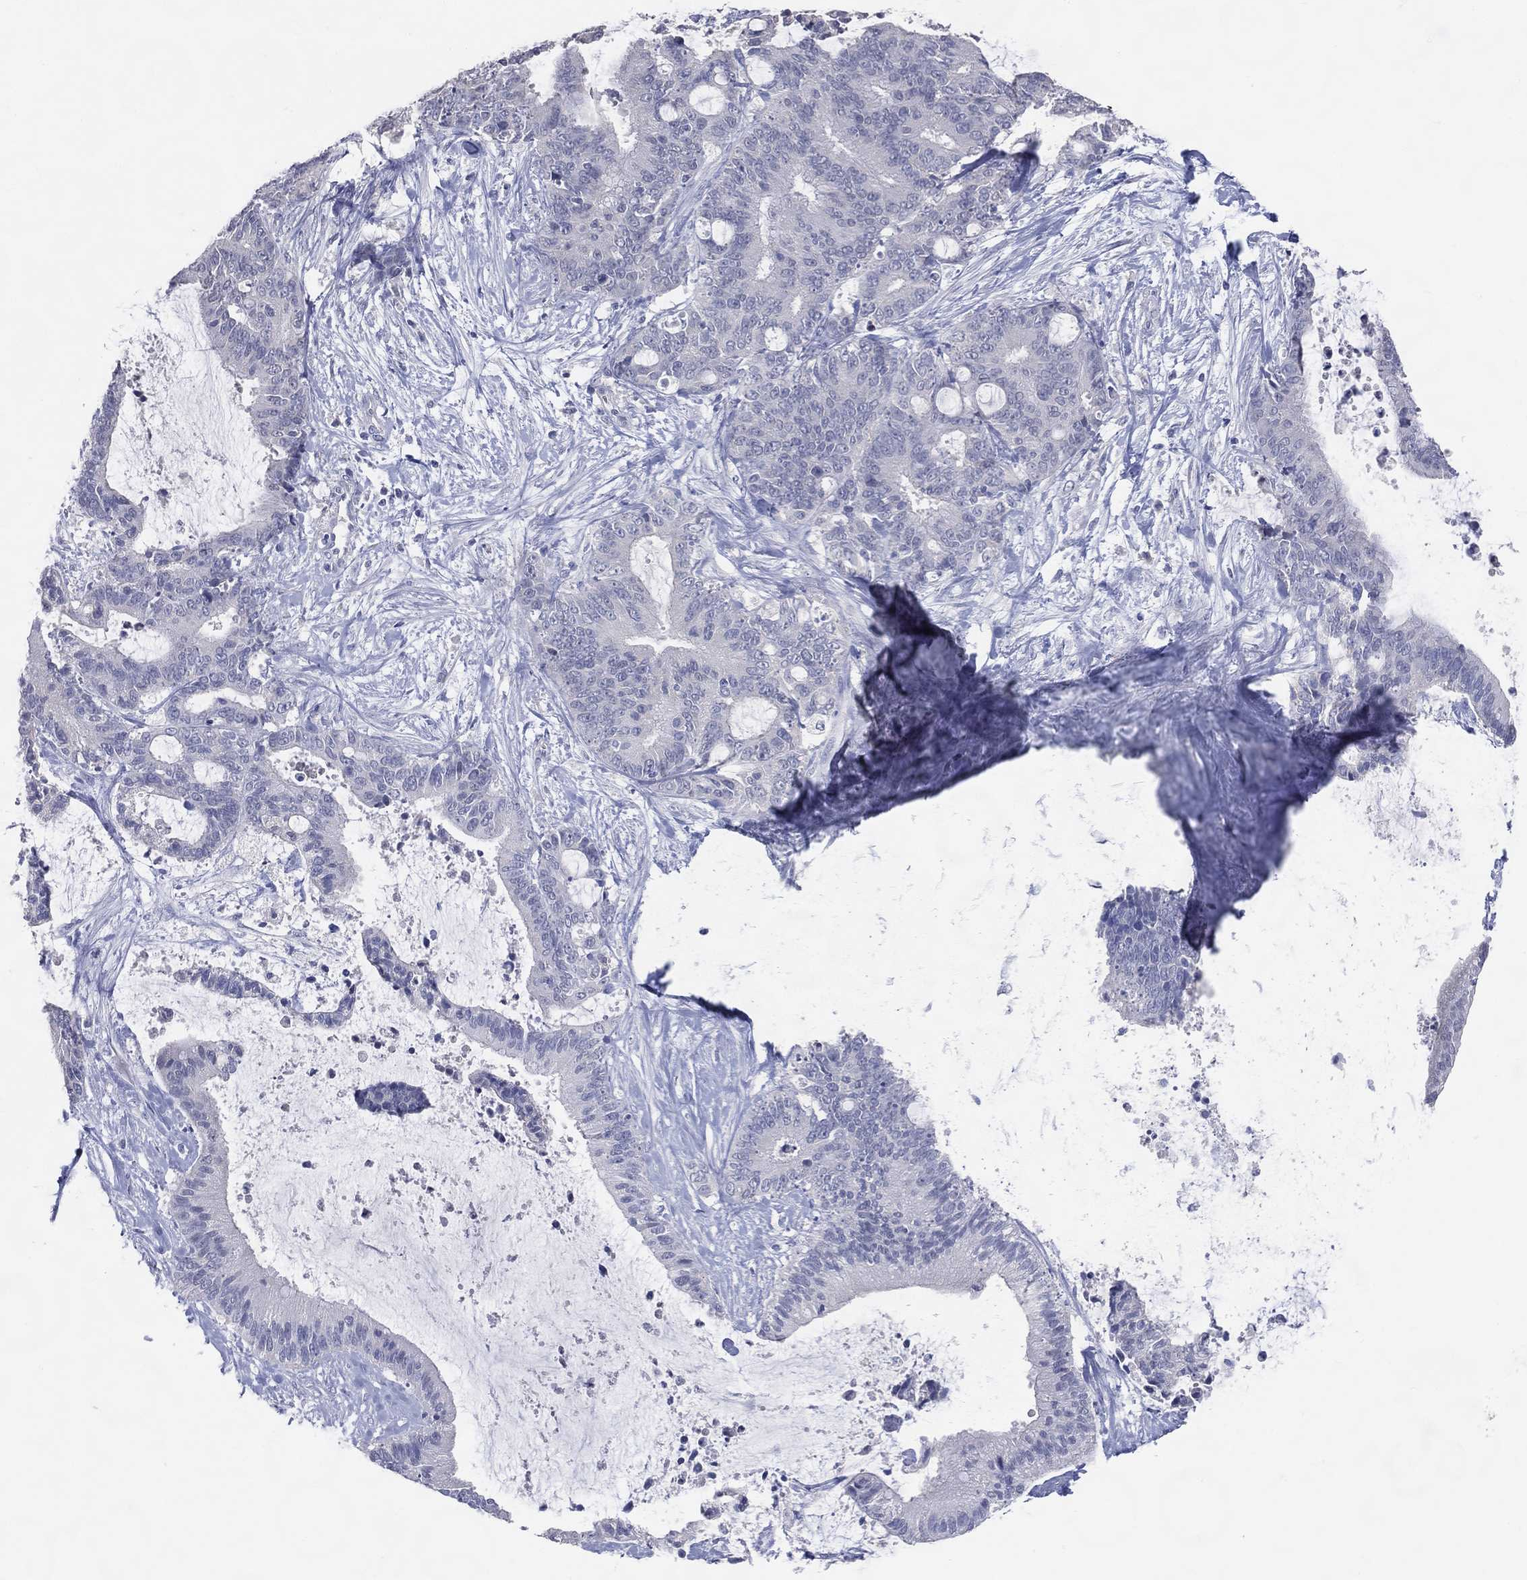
{"staining": {"intensity": "negative", "quantity": "none", "location": "none"}, "tissue": "liver cancer", "cell_type": "Tumor cells", "image_type": "cancer", "snomed": [{"axis": "morphology", "description": "Cholangiocarcinoma"}, {"axis": "topography", "description": "Liver"}], "caption": "A histopathology image of liver cancer (cholangiocarcinoma) stained for a protein reveals no brown staining in tumor cells. (Stains: DAB immunohistochemistry with hematoxylin counter stain, Microscopy: brightfield microscopy at high magnification).", "gene": "DNAH6", "patient": {"sex": "female", "age": 73}}